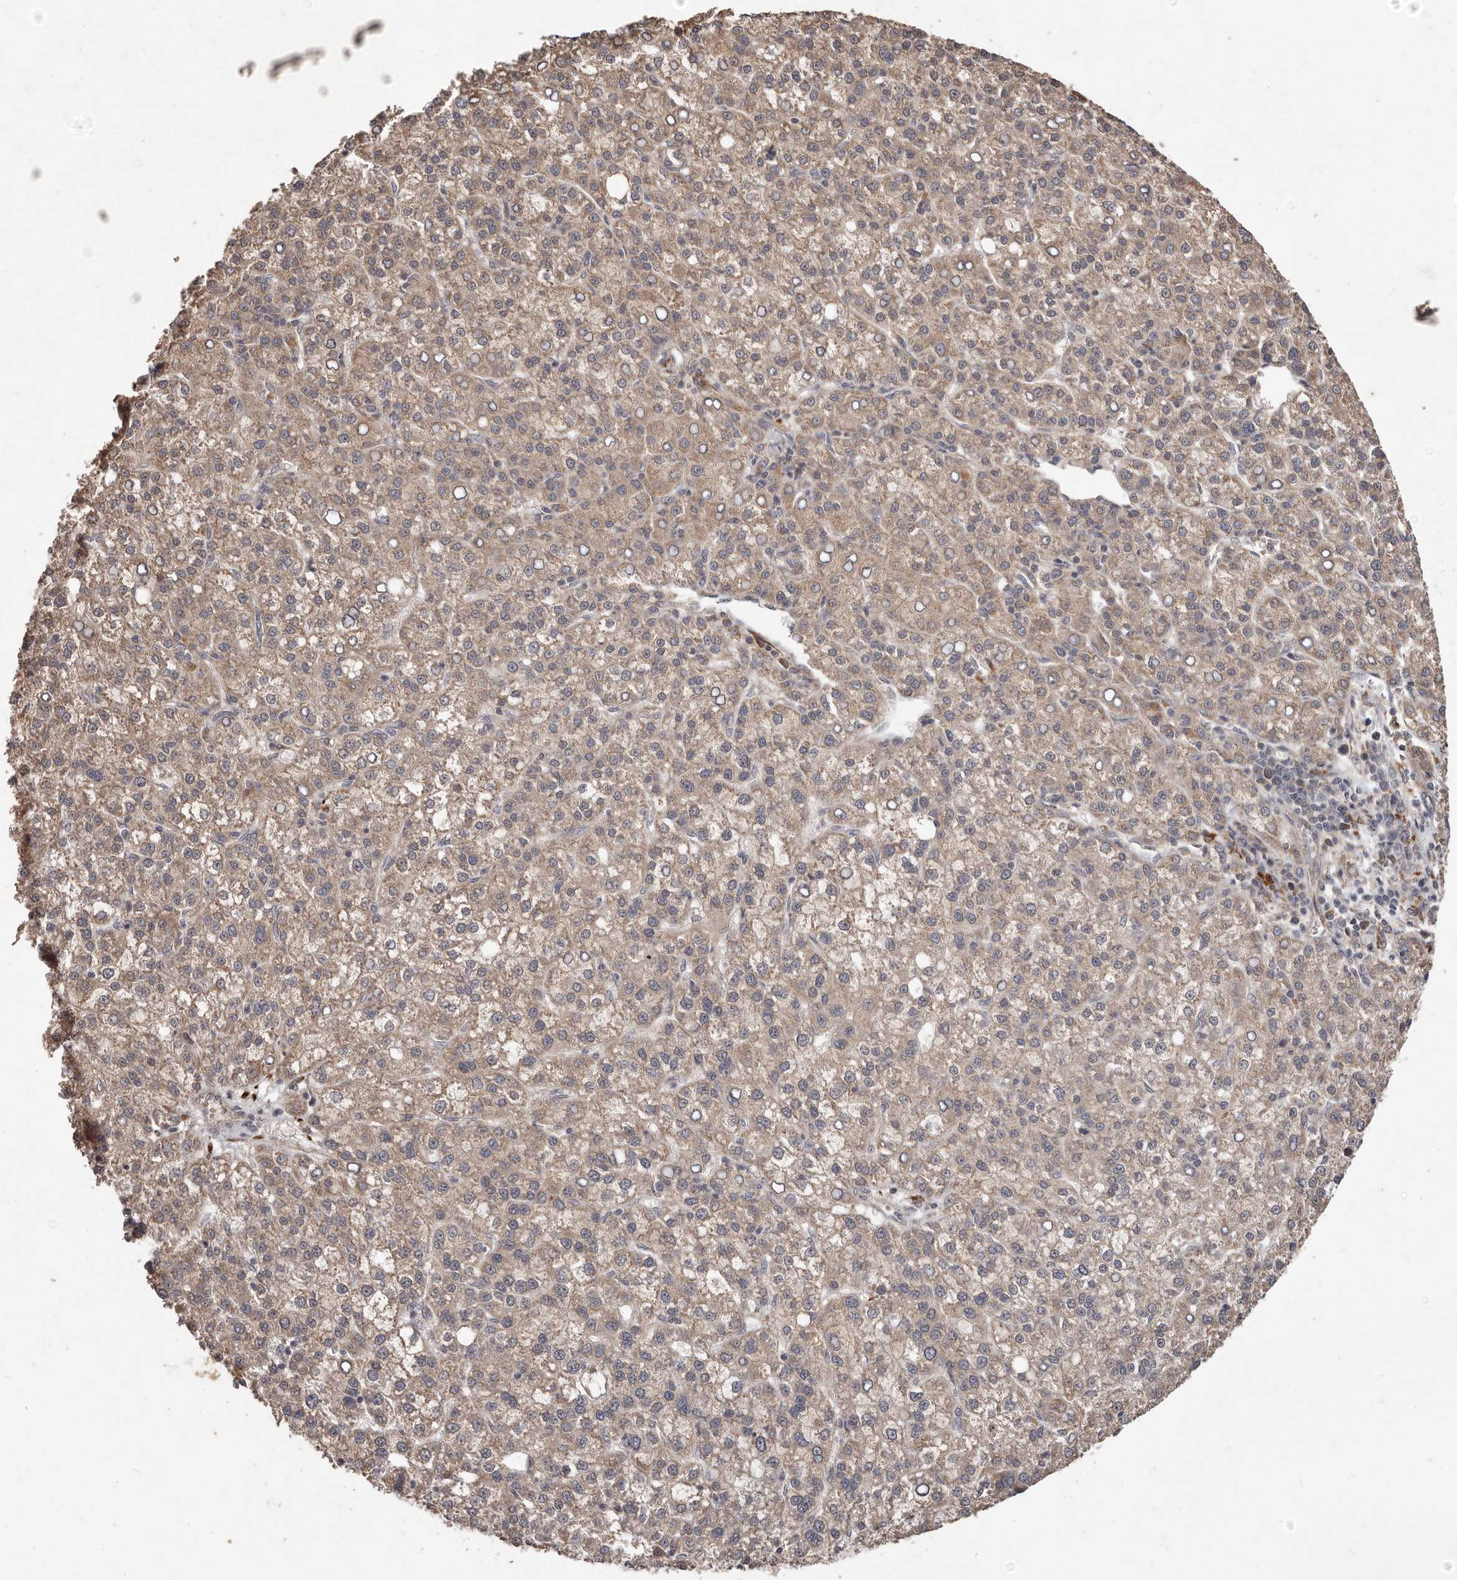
{"staining": {"intensity": "weak", "quantity": ">75%", "location": "cytoplasmic/membranous"}, "tissue": "liver cancer", "cell_type": "Tumor cells", "image_type": "cancer", "snomed": [{"axis": "morphology", "description": "Carcinoma, Hepatocellular, NOS"}, {"axis": "topography", "description": "Liver"}], "caption": "Liver cancer was stained to show a protein in brown. There is low levels of weak cytoplasmic/membranous expression in approximately >75% of tumor cells.", "gene": "PLOD2", "patient": {"sex": "female", "age": 58}}